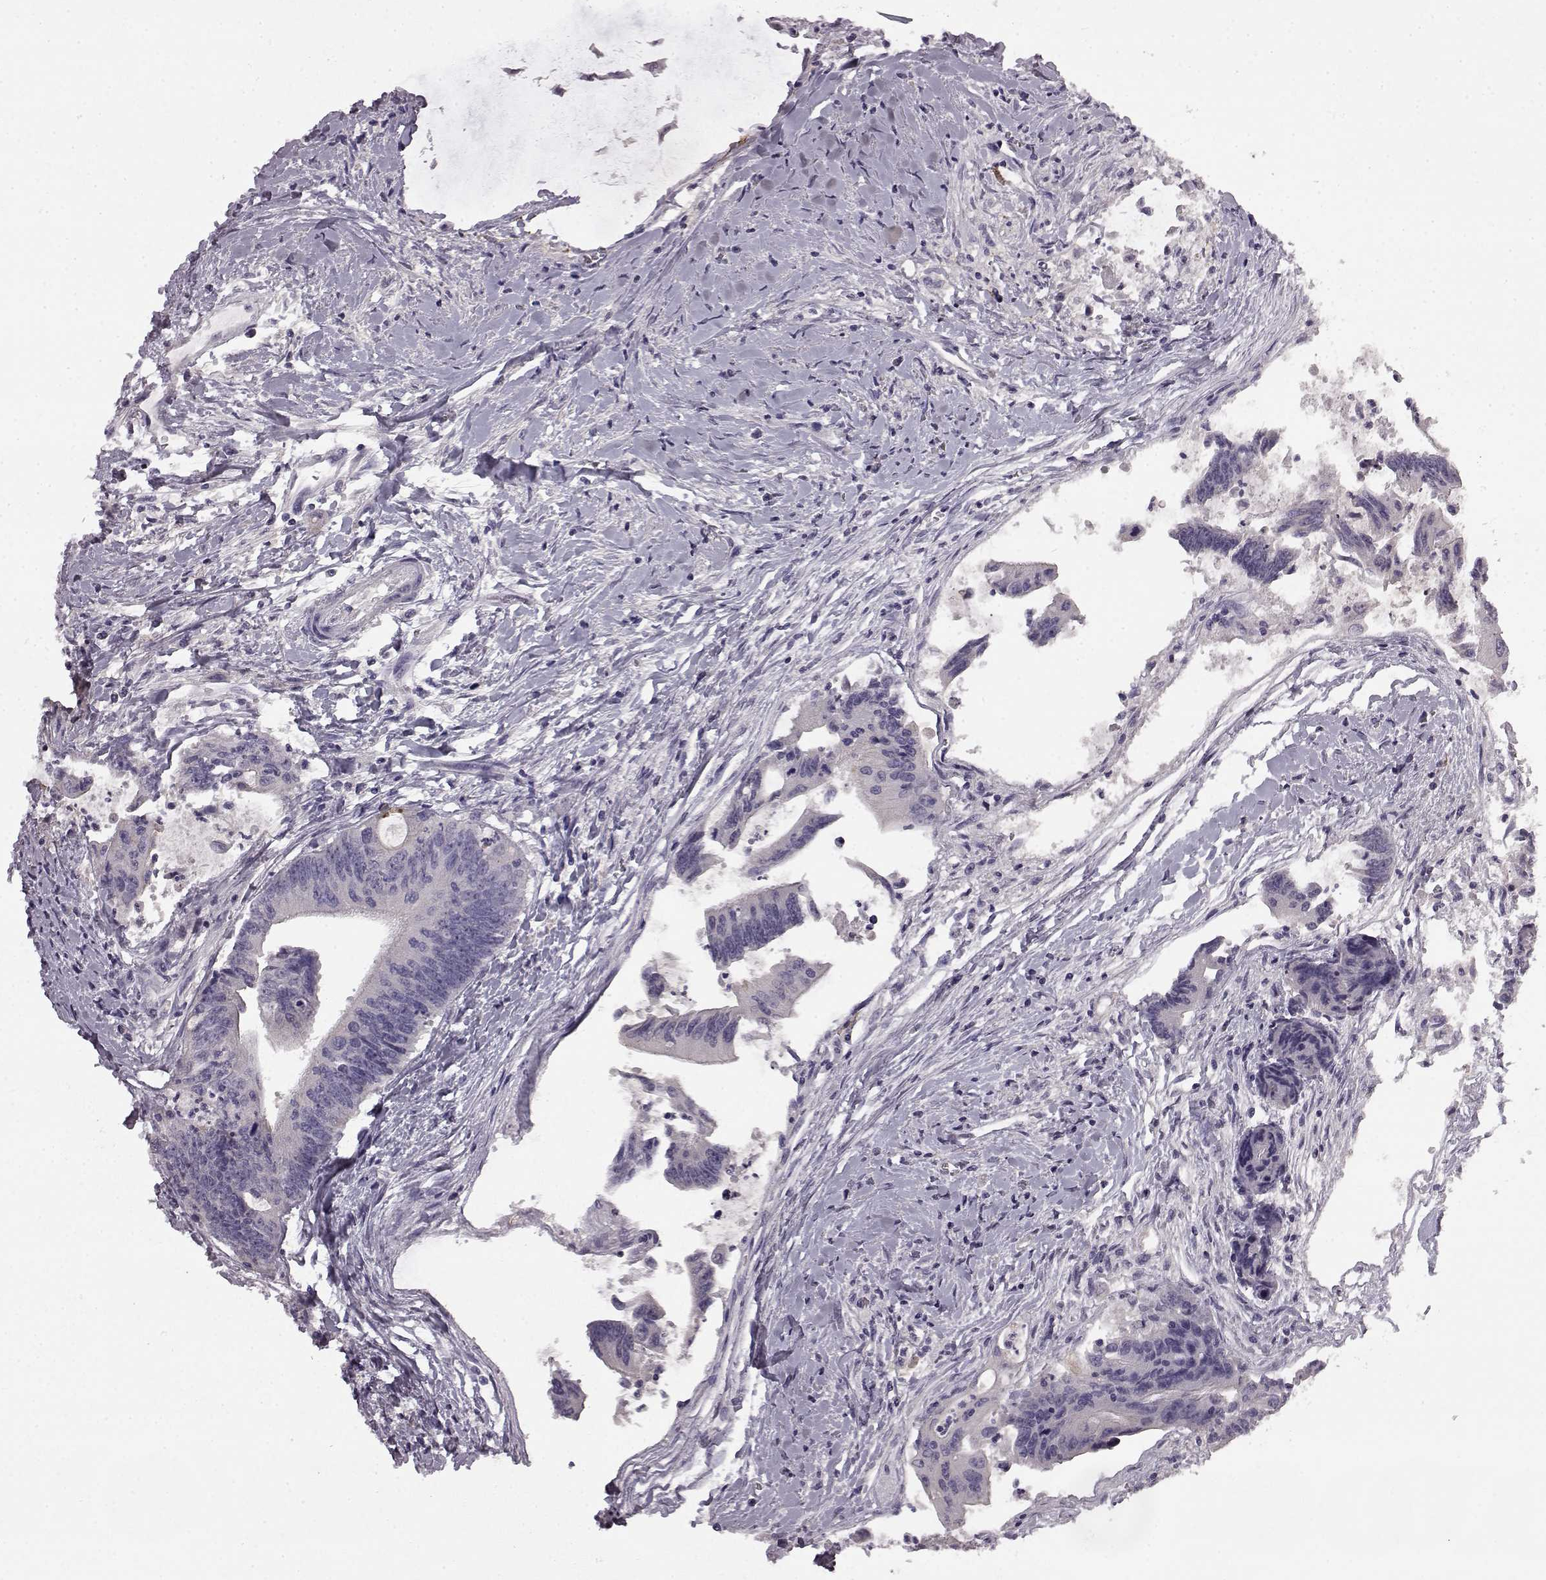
{"staining": {"intensity": "negative", "quantity": "none", "location": "none"}, "tissue": "colorectal cancer", "cell_type": "Tumor cells", "image_type": "cancer", "snomed": [{"axis": "morphology", "description": "Adenocarcinoma, NOS"}, {"axis": "topography", "description": "Rectum"}], "caption": "DAB (3,3'-diaminobenzidine) immunohistochemical staining of human colorectal adenocarcinoma shows no significant expression in tumor cells.", "gene": "KRT85", "patient": {"sex": "male", "age": 59}}